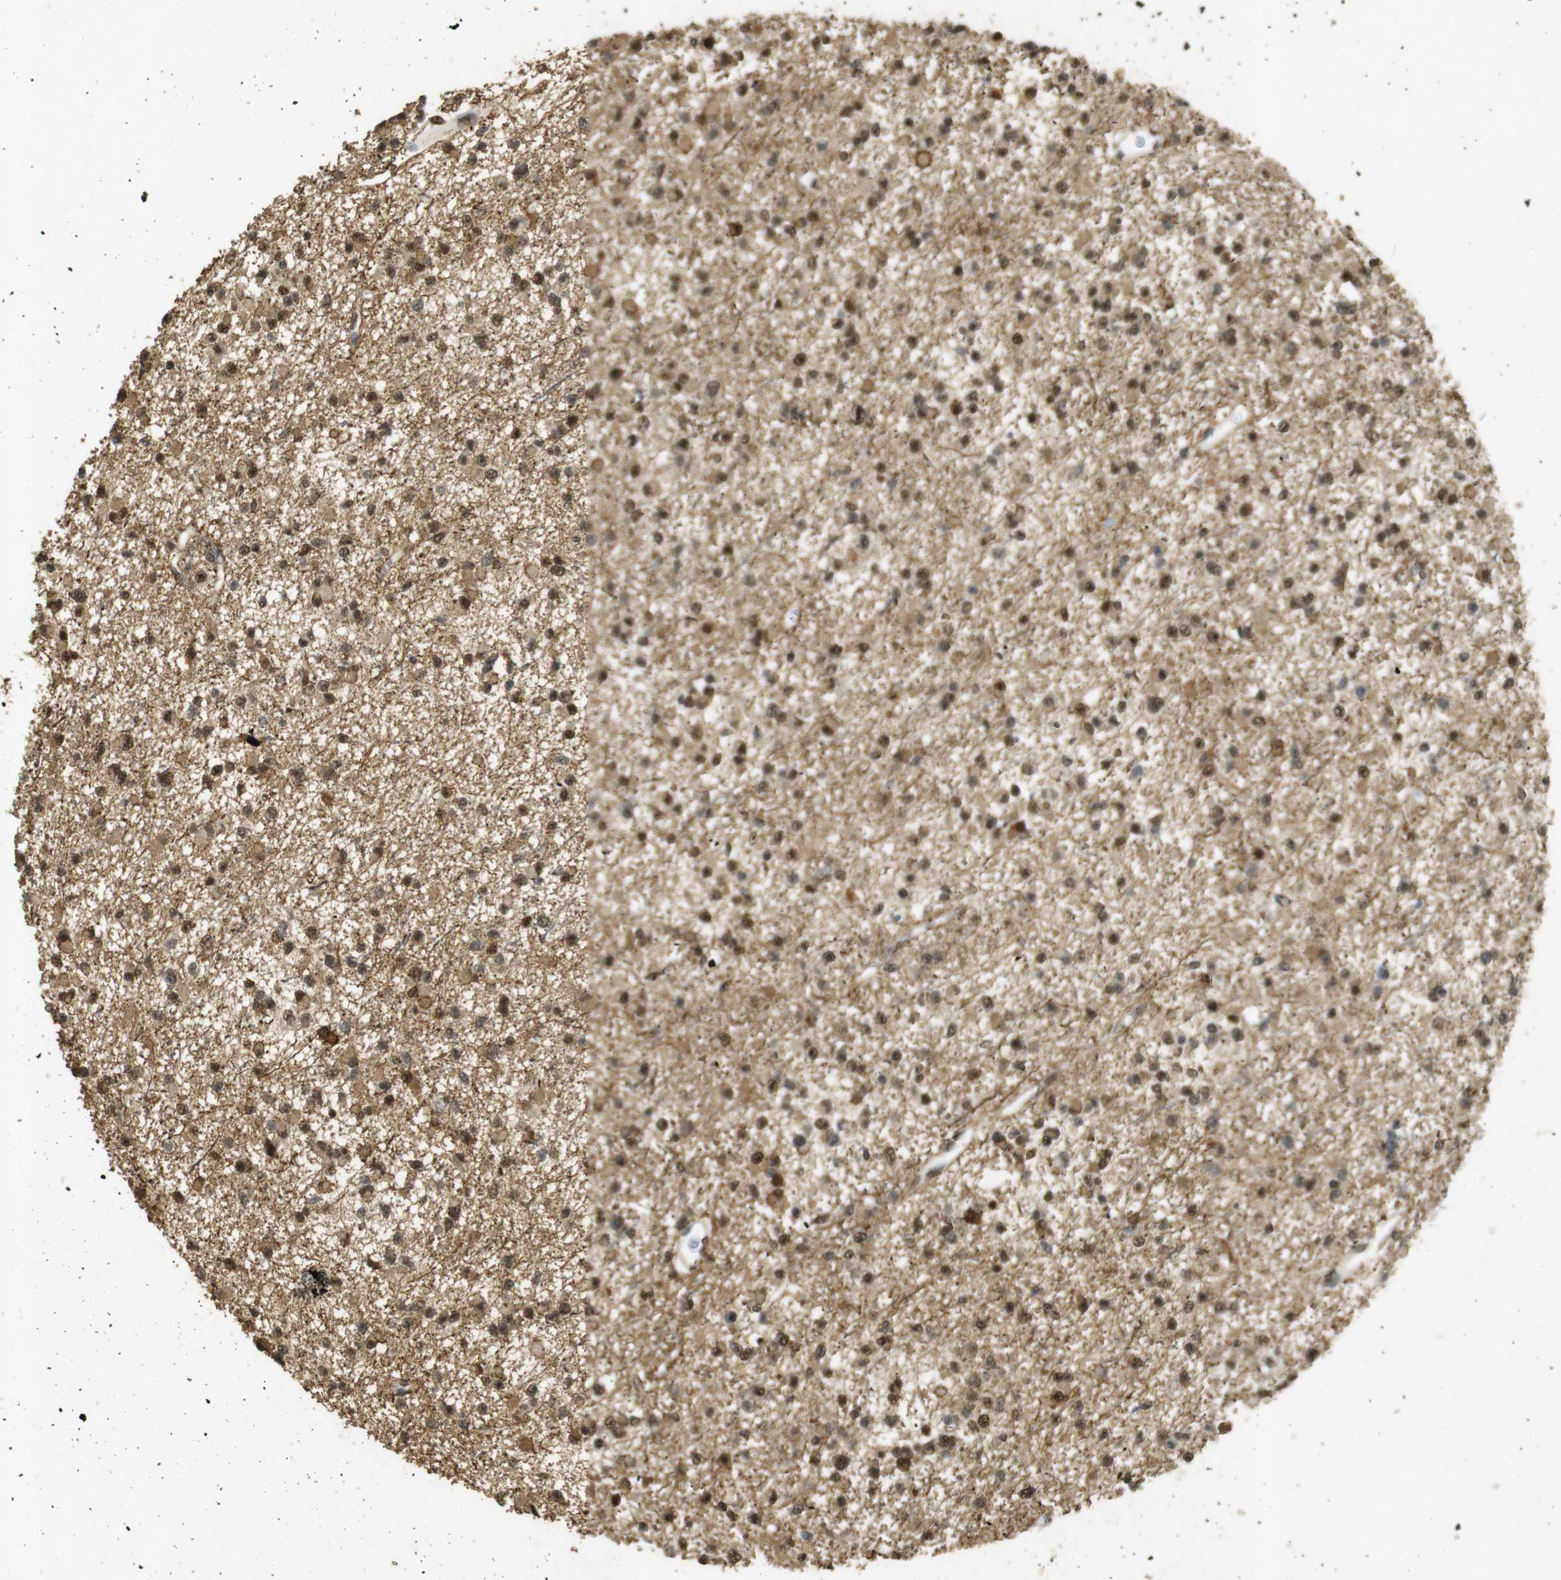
{"staining": {"intensity": "moderate", "quantity": ">75%", "location": "cytoplasmic/membranous,nuclear"}, "tissue": "glioma", "cell_type": "Tumor cells", "image_type": "cancer", "snomed": [{"axis": "morphology", "description": "Glioma, malignant, Low grade"}, {"axis": "topography", "description": "Brain"}], "caption": "Glioma stained with immunohistochemistry demonstrates moderate cytoplasmic/membranous and nuclear expression in approximately >75% of tumor cells. The protein of interest is stained brown, and the nuclei are stained in blue (DAB IHC with brightfield microscopy, high magnification).", "gene": "GATA4", "patient": {"sex": "female", "age": 22}}